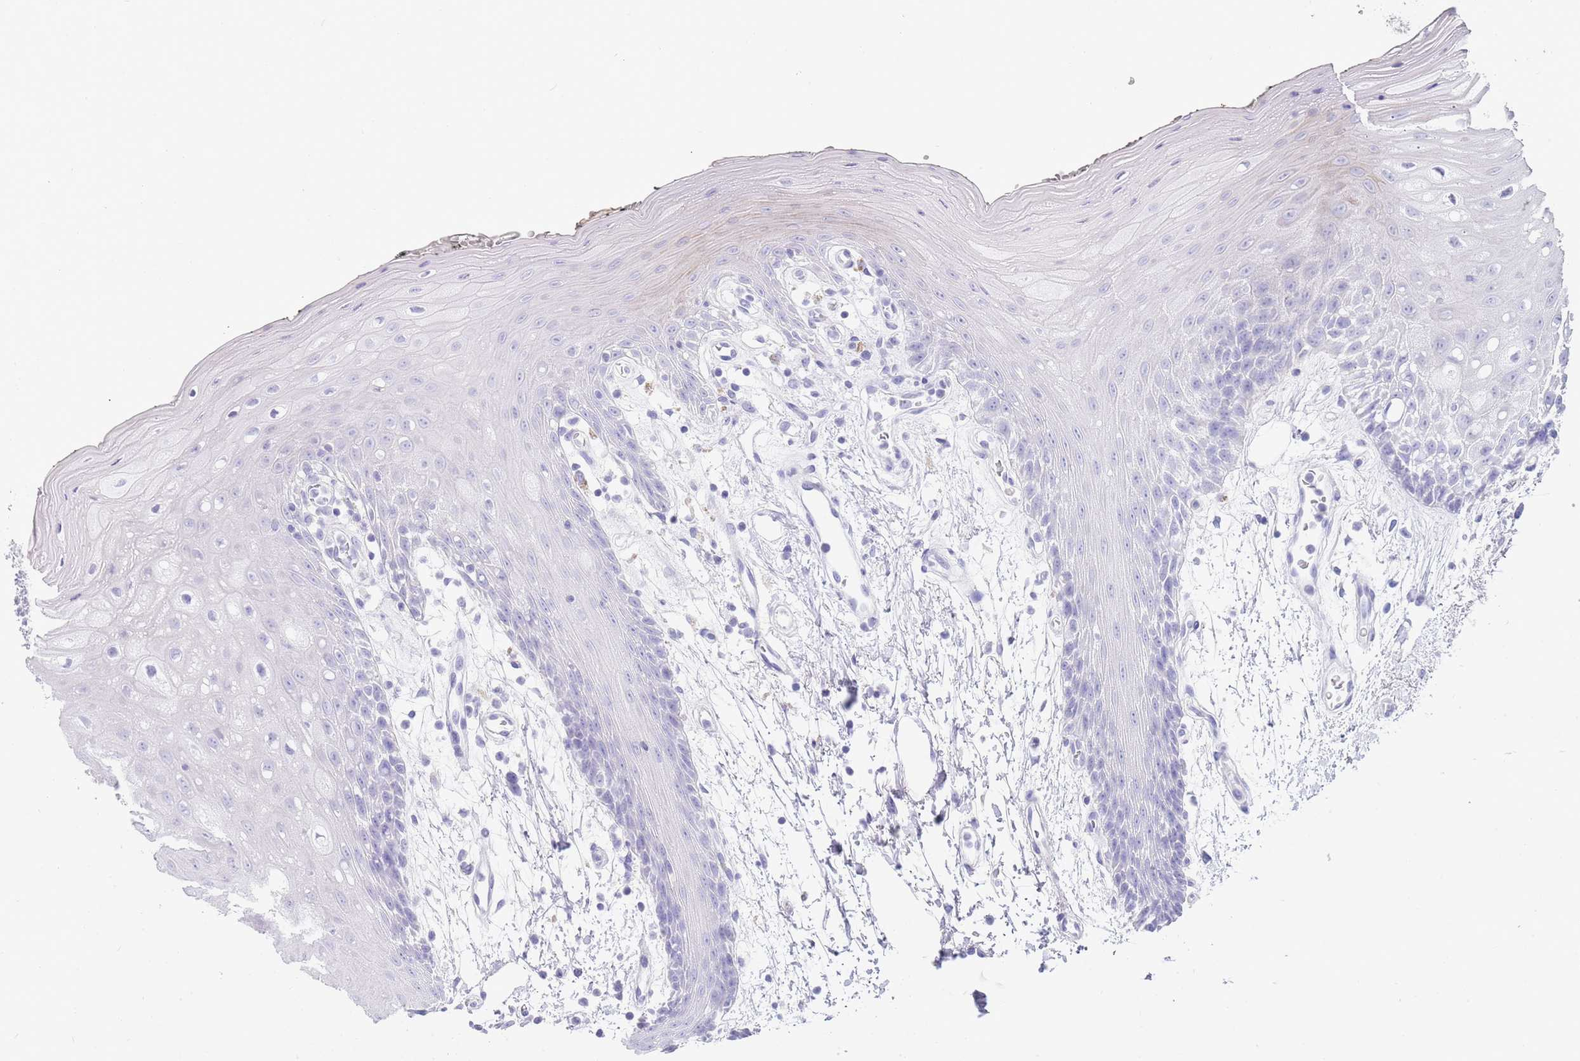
{"staining": {"intensity": "negative", "quantity": "none", "location": "none"}, "tissue": "oral mucosa", "cell_type": "Squamous epithelial cells", "image_type": "normal", "snomed": [{"axis": "morphology", "description": "Normal tissue, NOS"}, {"axis": "topography", "description": "Oral tissue"}, {"axis": "topography", "description": "Tounge, NOS"}], "caption": "This is a micrograph of IHC staining of normal oral mucosa, which shows no positivity in squamous epithelial cells. Nuclei are stained in blue.", "gene": "CPXM2", "patient": {"sex": "female", "age": 59}}